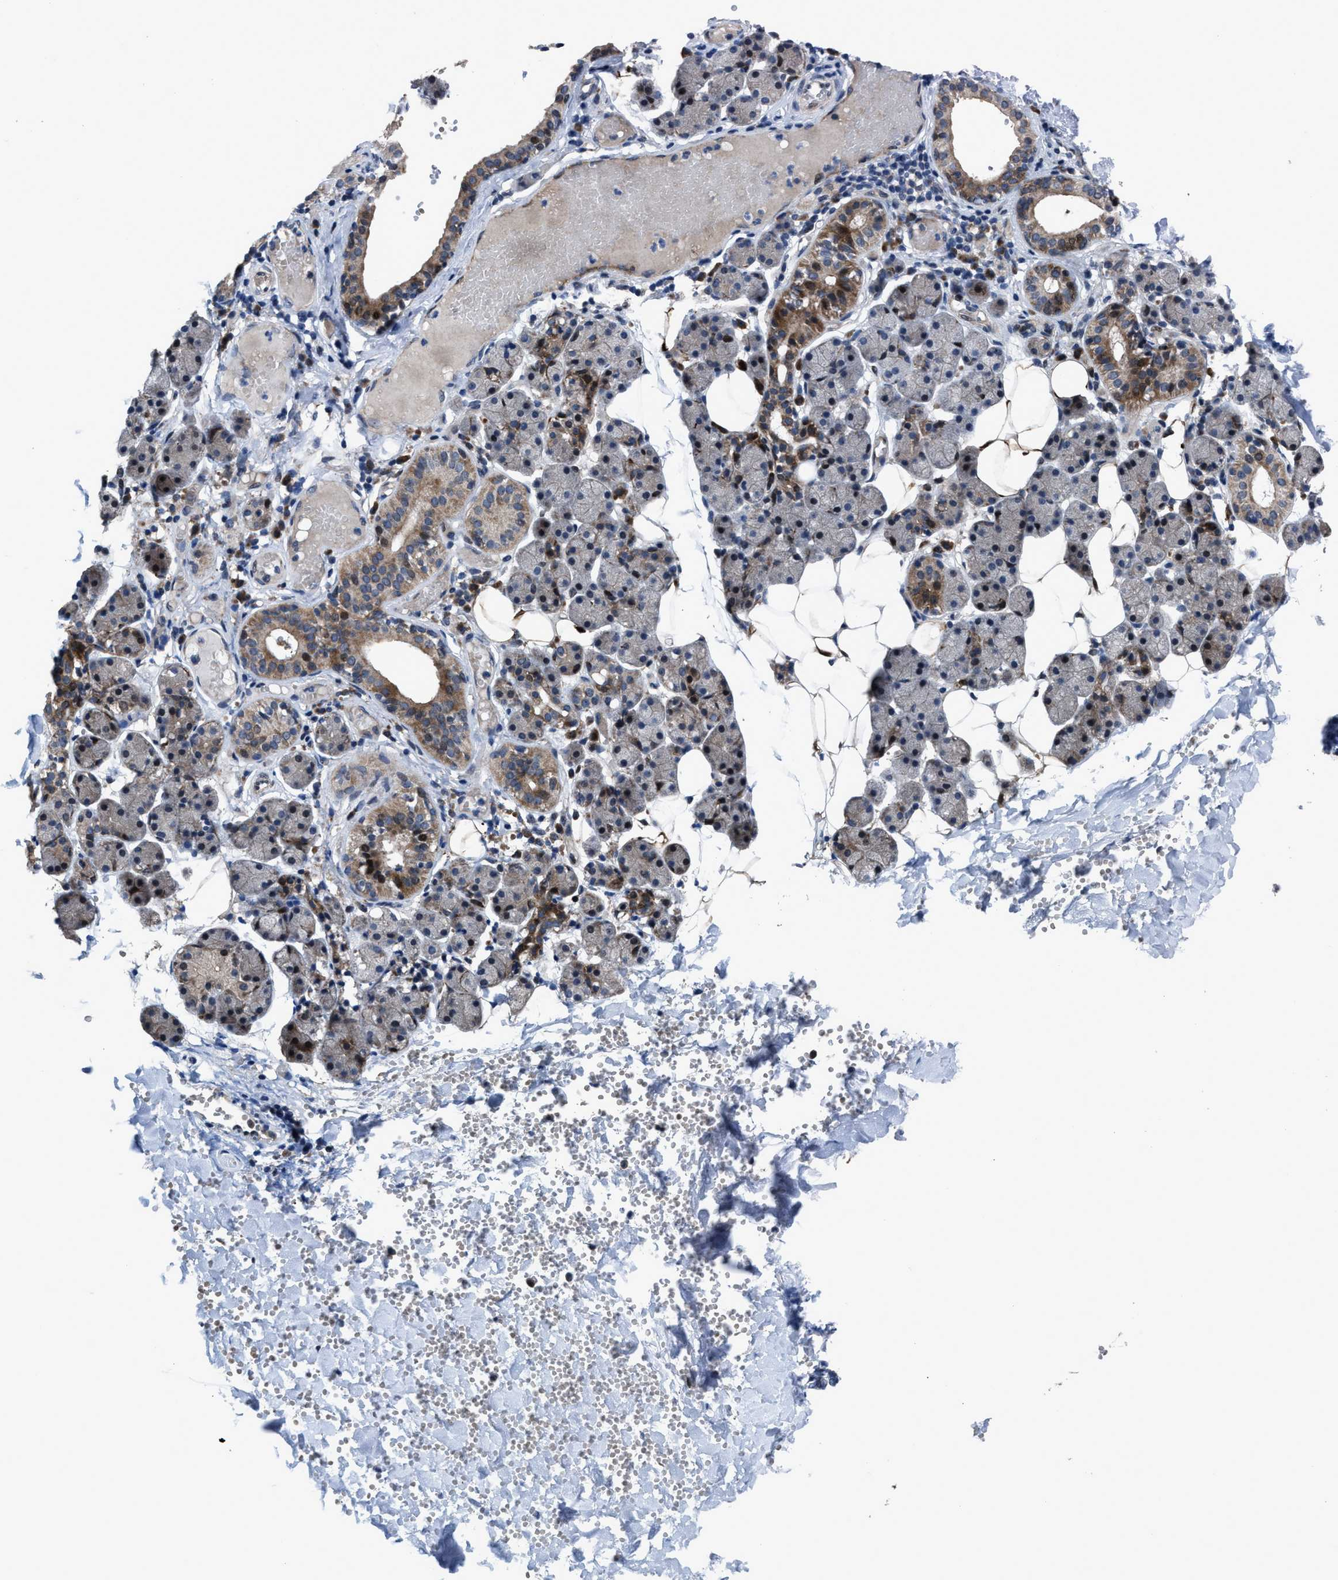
{"staining": {"intensity": "moderate", "quantity": "<25%", "location": "cytoplasmic/membranous"}, "tissue": "salivary gland", "cell_type": "Glandular cells", "image_type": "normal", "snomed": [{"axis": "morphology", "description": "Normal tissue, NOS"}, {"axis": "topography", "description": "Salivary gland"}], "caption": "A brown stain shows moderate cytoplasmic/membranous staining of a protein in glandular cells of benign human salivary gland. The protein is stained brown, and the nuclei are stained in blue (DAB (3,3'-diaminobenzidine) IHC with brightfield microscopy, high magnification).", "gene": "HAUS6", "patient": {"sex": "female", "age": 33}}